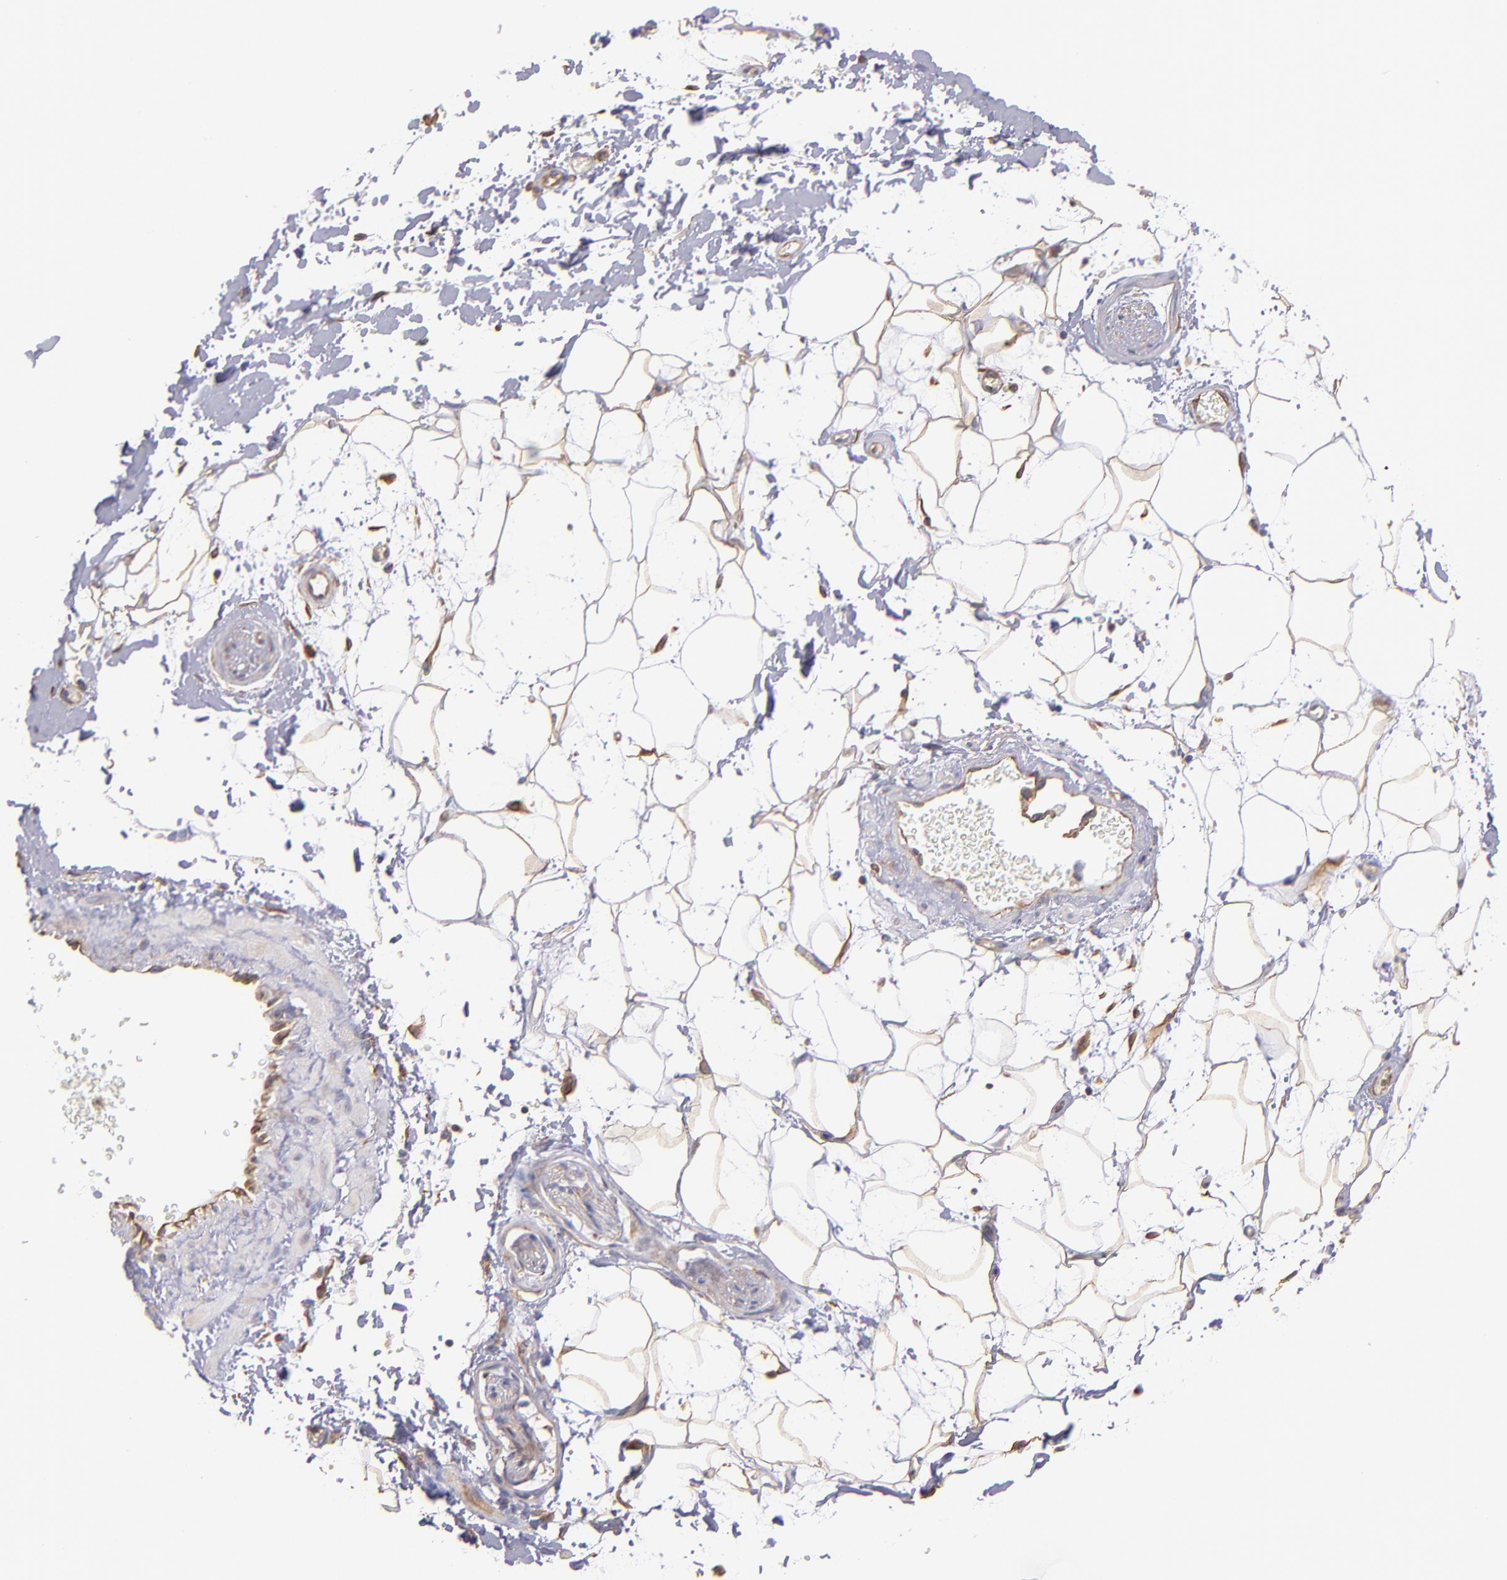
{"staining": {"intensity": "moderate", "quantity": ">75%", "location": "cytoplasmic/membranous"}, "tissue": "adipose tissue", "cell_type": "Adipocytes", "image_type": "normal", "snomed": [{"axis": "morphology", "description": "Normal tissue, NOS"}, {"axis": "topography", "description": "Soft tissue"}], "caption": "A histopathology image showing moderate cytoplasmic/membranous staining in approximately >75% of adipocytes in unremarkable adipose tissue, as visualized by brown immunohistochemical staining.", "gene": "ABCC1", "patient": {"sex": "male", "age": 72}}